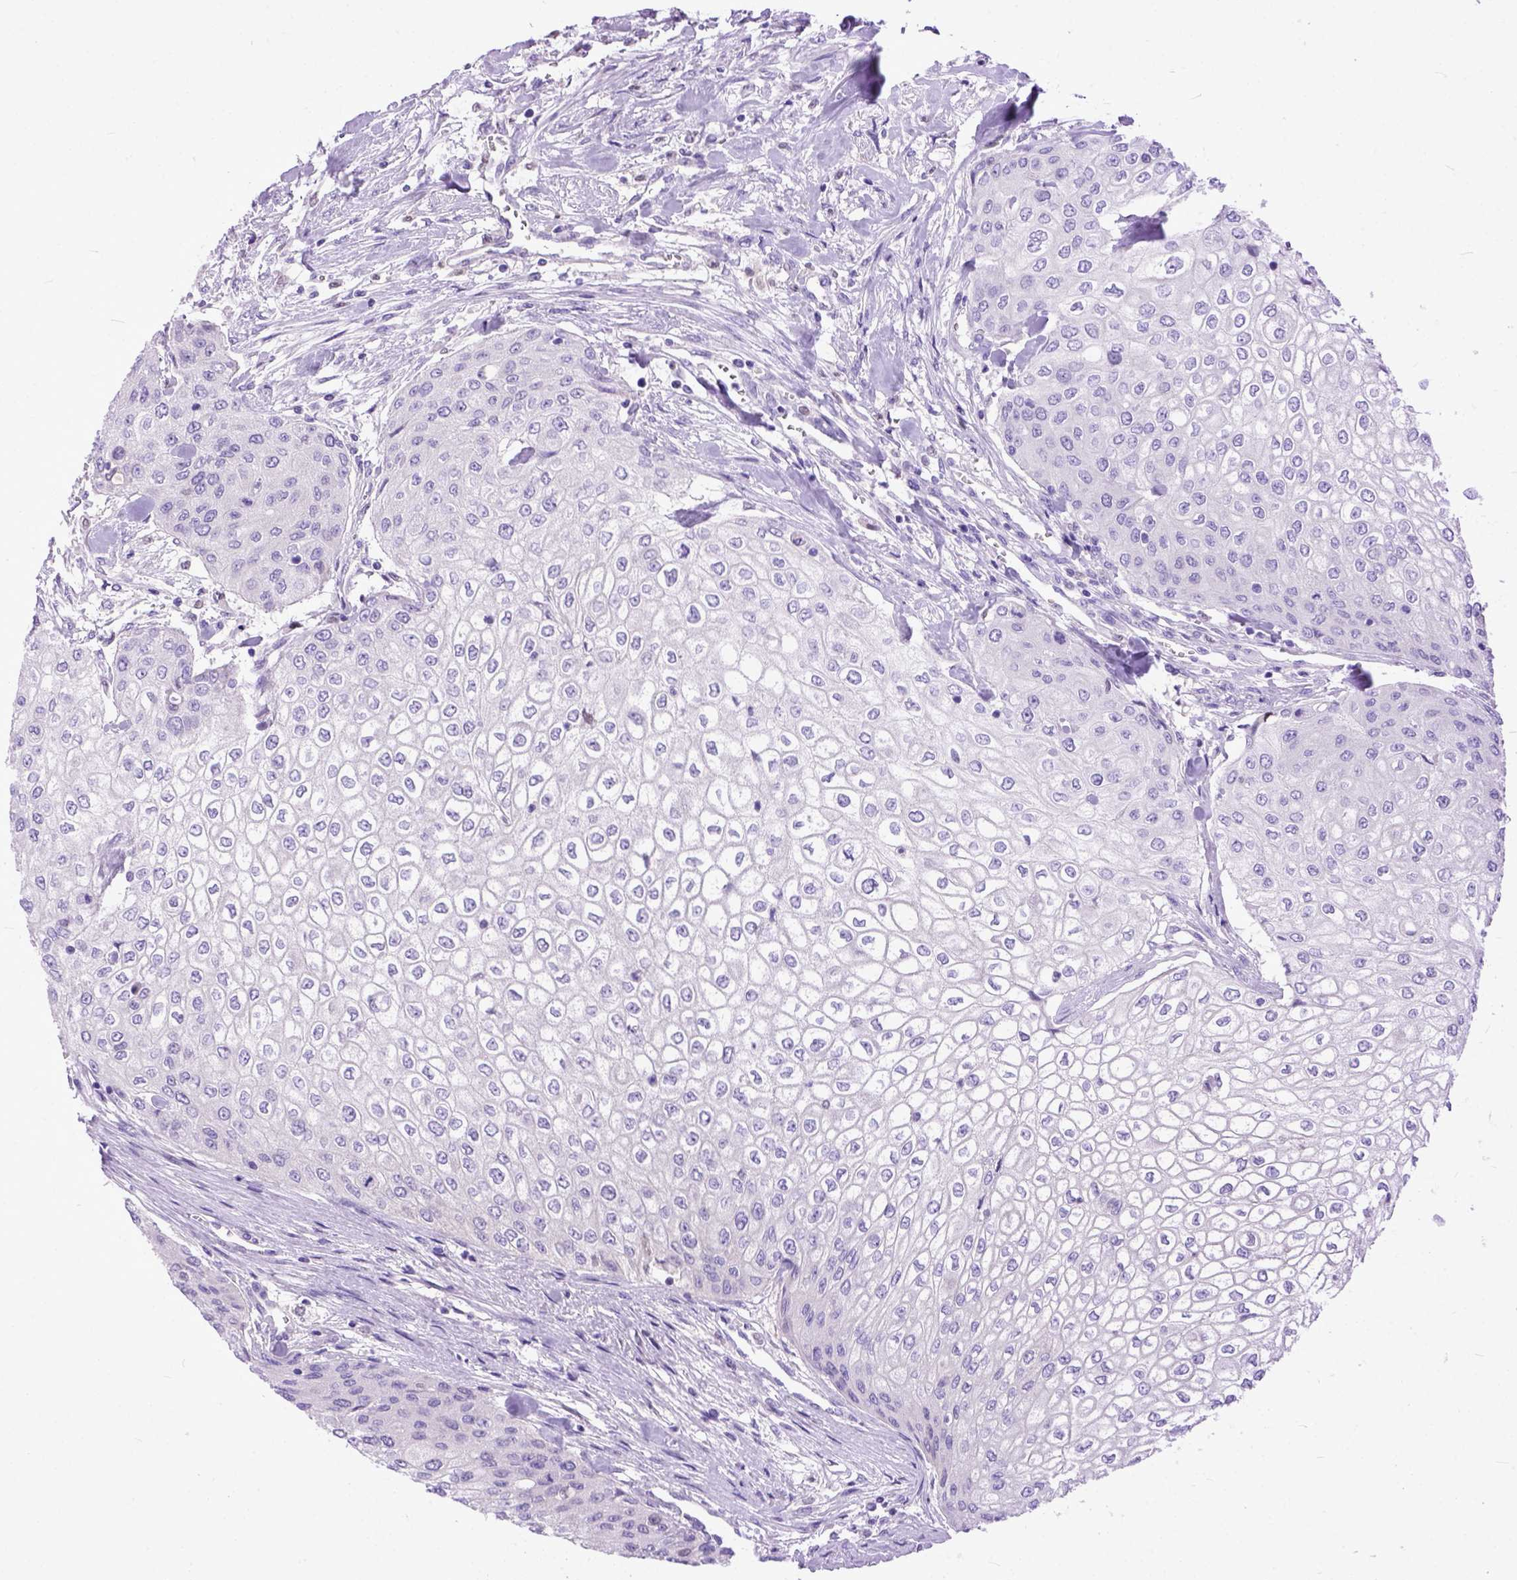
{"staining": {"intensity": "negative", "quantity": "none", "location": "none"}, "tissue": "urothelial cancer", "cell_type": "Tumor cells", "image_type": "cancer", "snomed": [{"axis": "morphology", "description": "Urothelial carcinoma, High grade"}, {"axis": "topography", "description": "Urinary bladder"}], "caption": "The immunohistochemistry histopathology image has no significant positivity in tumor cells of high-grade urothelial carcinoma tissue.", "gene": "CRB1", "patient": {"sex": "male", "age": 62}}